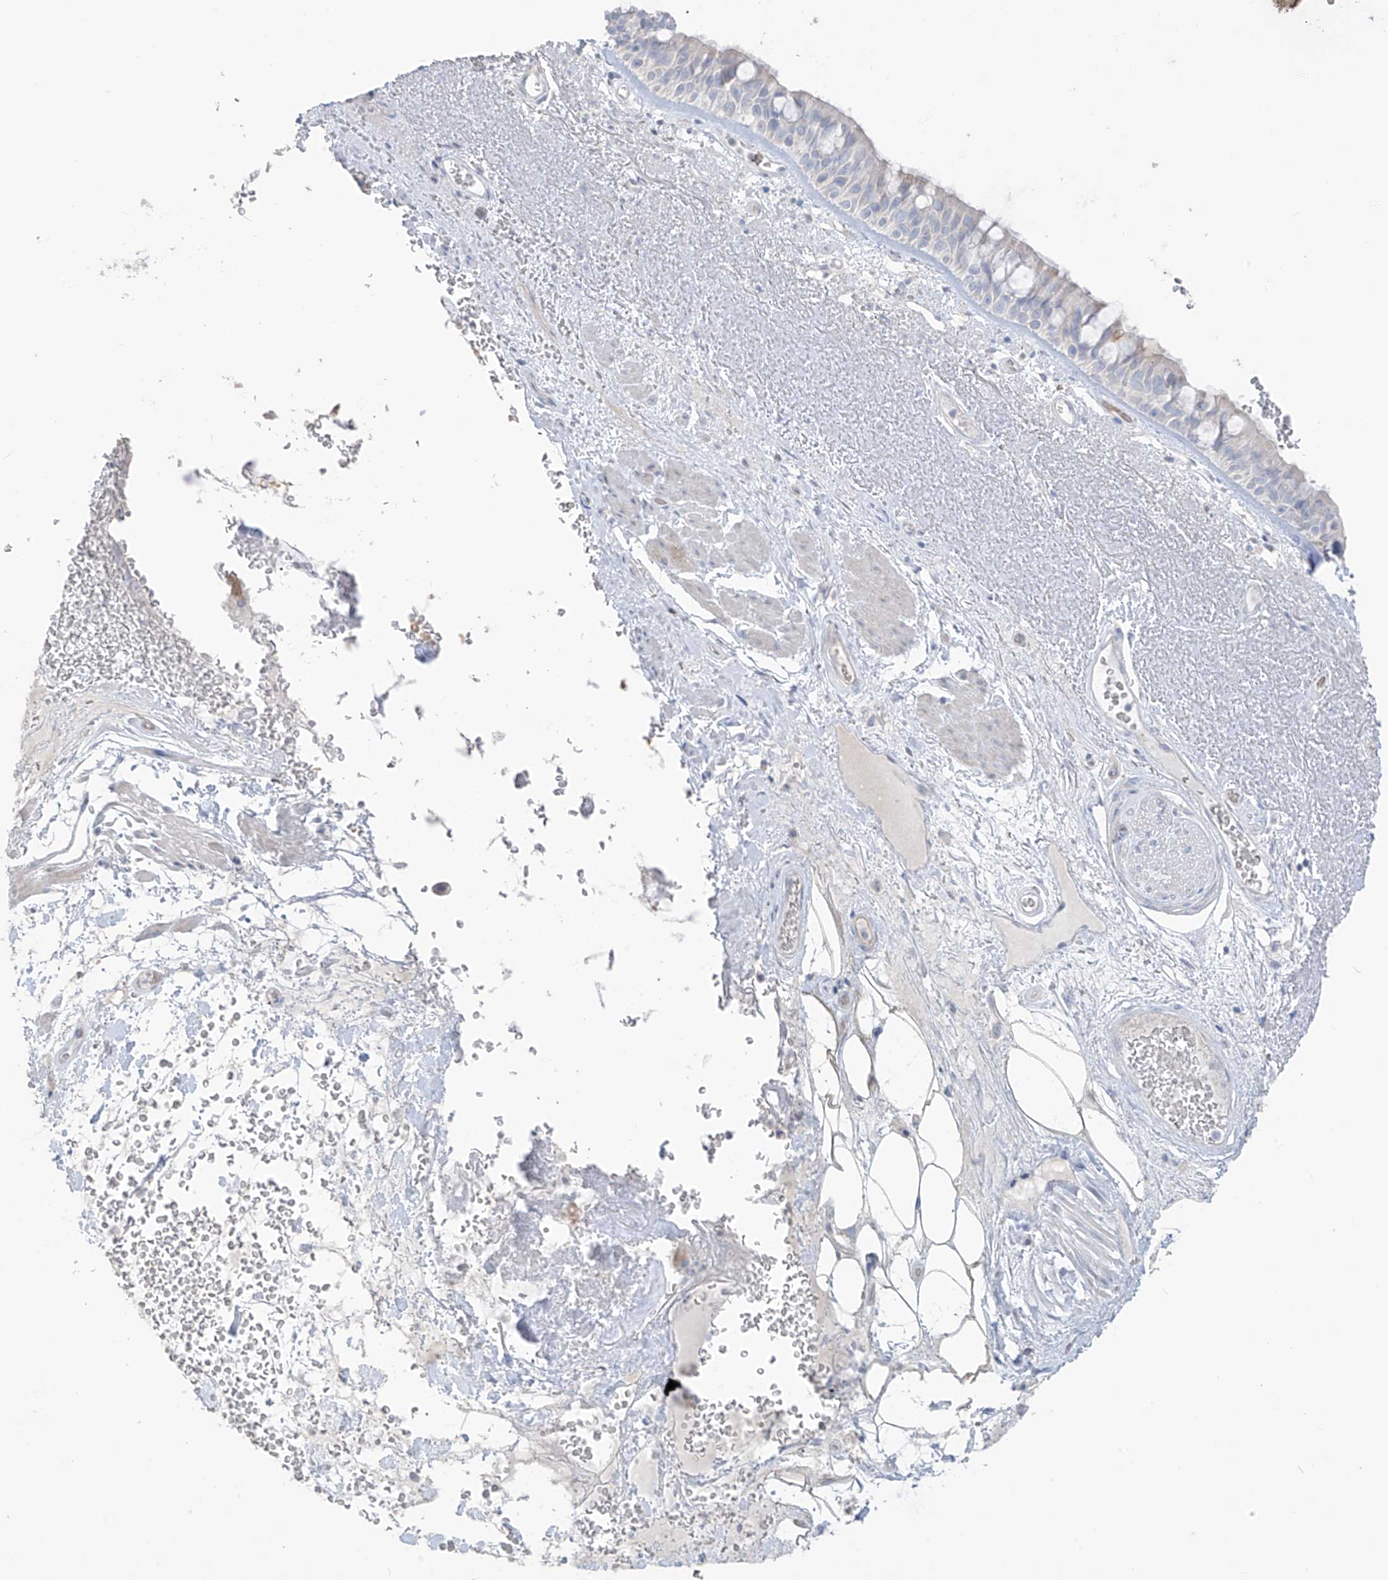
{"staining": {"intensity": "negative", "quantity": "none", "location": "none"}, "tissue": "bronchus", "cell_type": "Respiratory epithelial cells", "image_type": "normal", "snomed": [{"axis": "morphology", "description": "Normal tissue, NOS"}, {"axis": "morphology", "description": "Squamous cell carcinoma, NOS"}, {"axis": "topography", "description": "Lymph node"}, {"axis": "topography", "description": "Bronchus"}, {"axis": "topography", "description": "Lung"}], "caption": "High magnification brightfield microscopy of unremarkable bronchus stained with DAB (brown) and counterstained with hematoxylin (blue): respiratory epithelial cells show no significant staining. Nuclei are stained in blue.", "gene": "ASPRV1", "patient": {"sex": "male", "age": 66}}